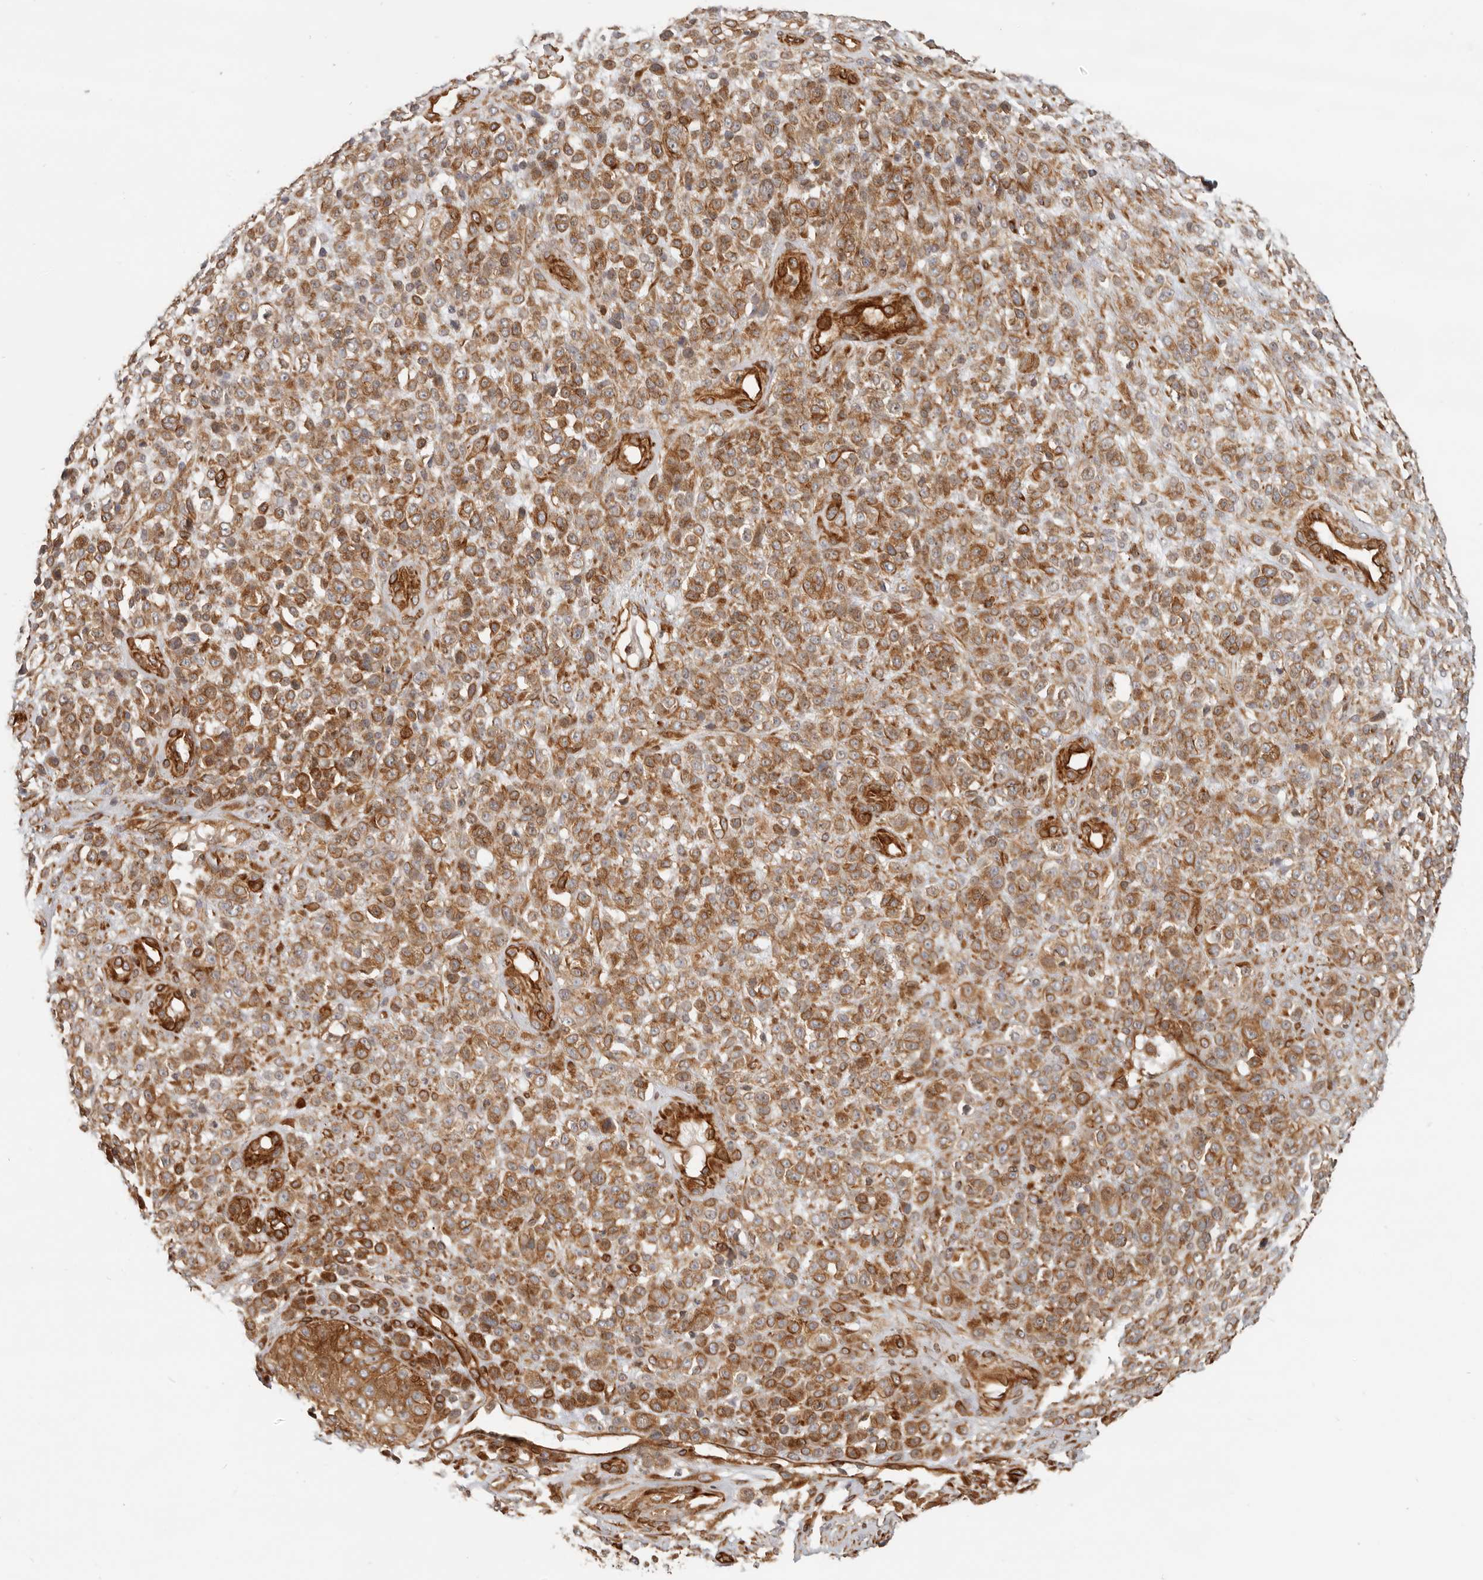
{"staining": {"intensity": "moderate", "quantity": ">75%", "location": "cytoplasmic/membranous"}, "tissue": "melanoma", "cell_type": "Tumor cells", "image_type": "cancer", "snomed": [{"axis": "morphology", "description": "Malignant melanoma, NOS"}, {"axis": "topography", "description": "Skin"}], "caption": "The image exhibits immunohistochemical staining of melanoma. There is moderate cytoplasmic/membranous expression is identified in approximately >75% of tumor cells.", "gene": "UFSP1", "patient": {"sex": "female", "age": 55}}